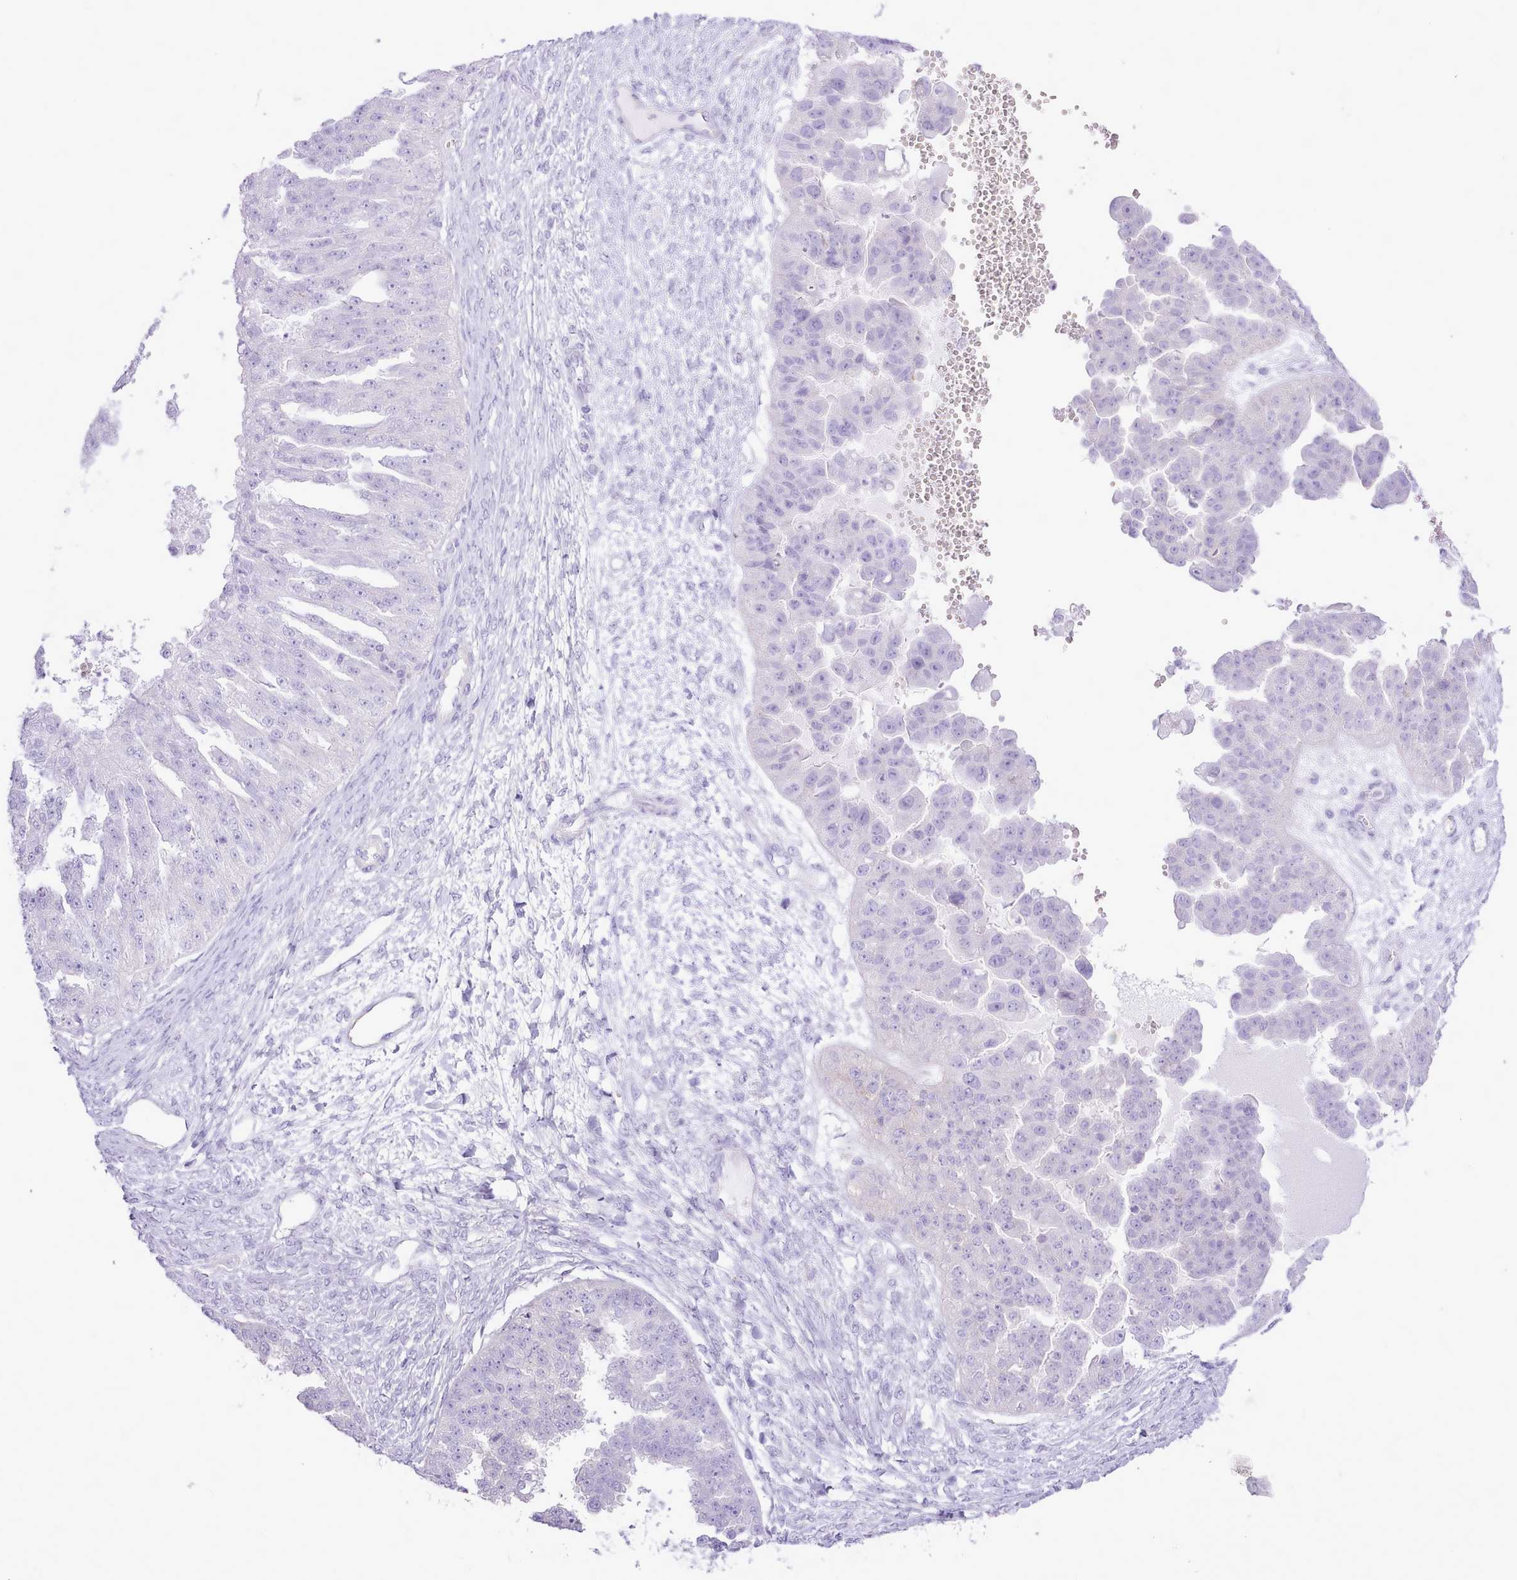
{"staining": {"intensity": "negative", "quantity": "none", "location": "none"}, "tissue": "ovarian cancer", "cell_type": "Tumor cells", "image_type": "cancer", "snomed": [{"axis": "morphology", "description": "Cystadenocarcinoma, serous, NOS"}, {"axis": "topography", "description": "Ovary"}], "caption": "Ovarian serous cystadenocarcinoma stained for a protein using immunohistochemistry (IHC) demonstrates no expression tumor cells.", "gene": "MDFI", "patient": {"sex": "female", "age": 58}}